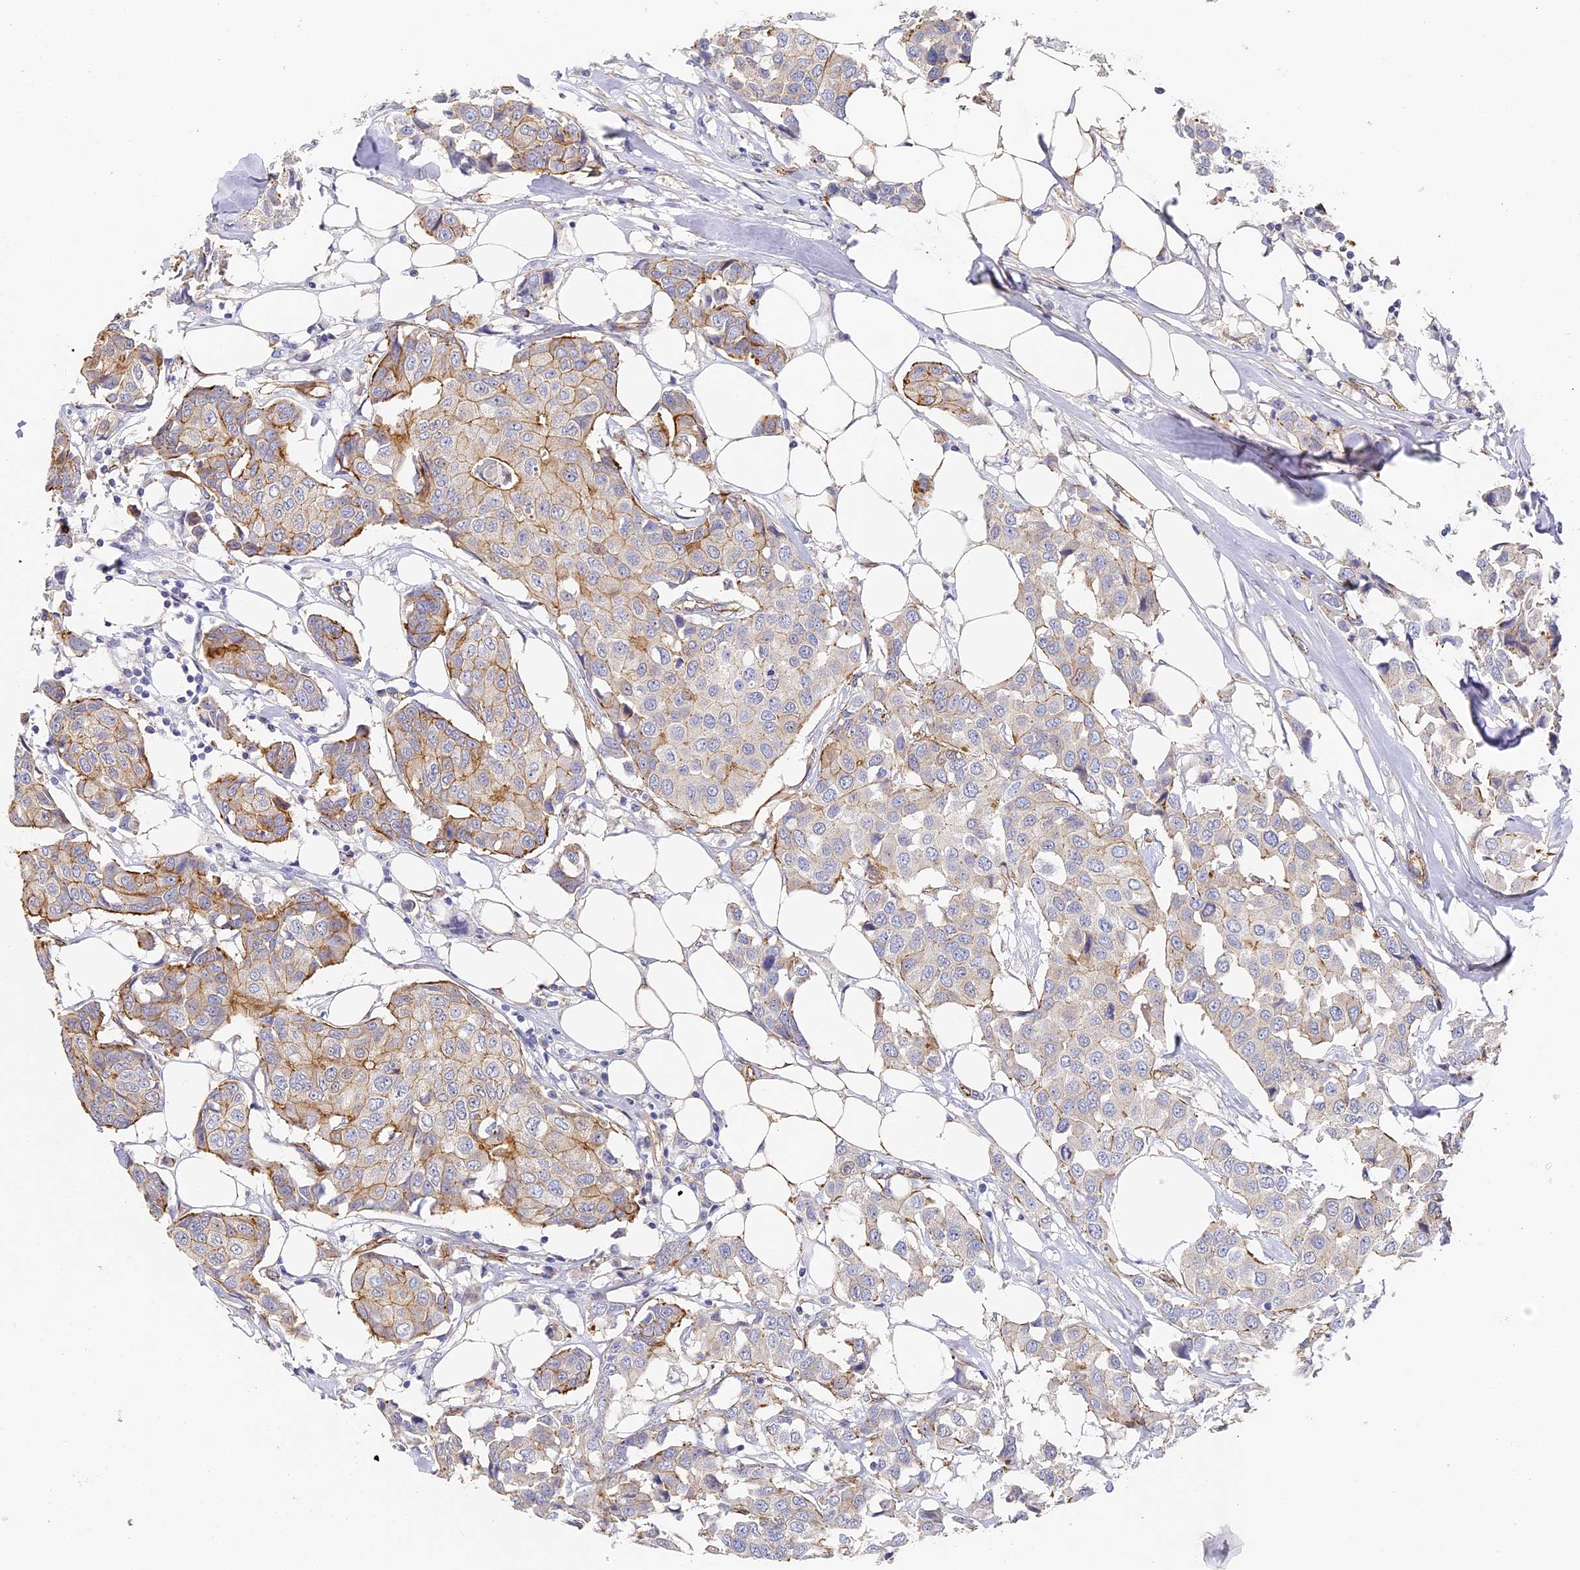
{"staining": {"intensity": "moderate", "quantity": "<25%", "location": "cytoplasmic/membranous"}, "tissue": "breast cancer", "cell_type": "Tumor cells", "image_type": "cancer", "snomed": [{"axis": "morphology", "description": "Duct carcinoma"}, {"axis": "topography", "description": "Breast"}], "caption": "Protein analysis of breast cancer (infiltrating ductal carcinoma) tissue demonstrates moderate cytoplasmic/membranous positivity in about <25% of tumor cells.", "gene": "CCDC30", "patient": {"sex": "female", "age": 80}}